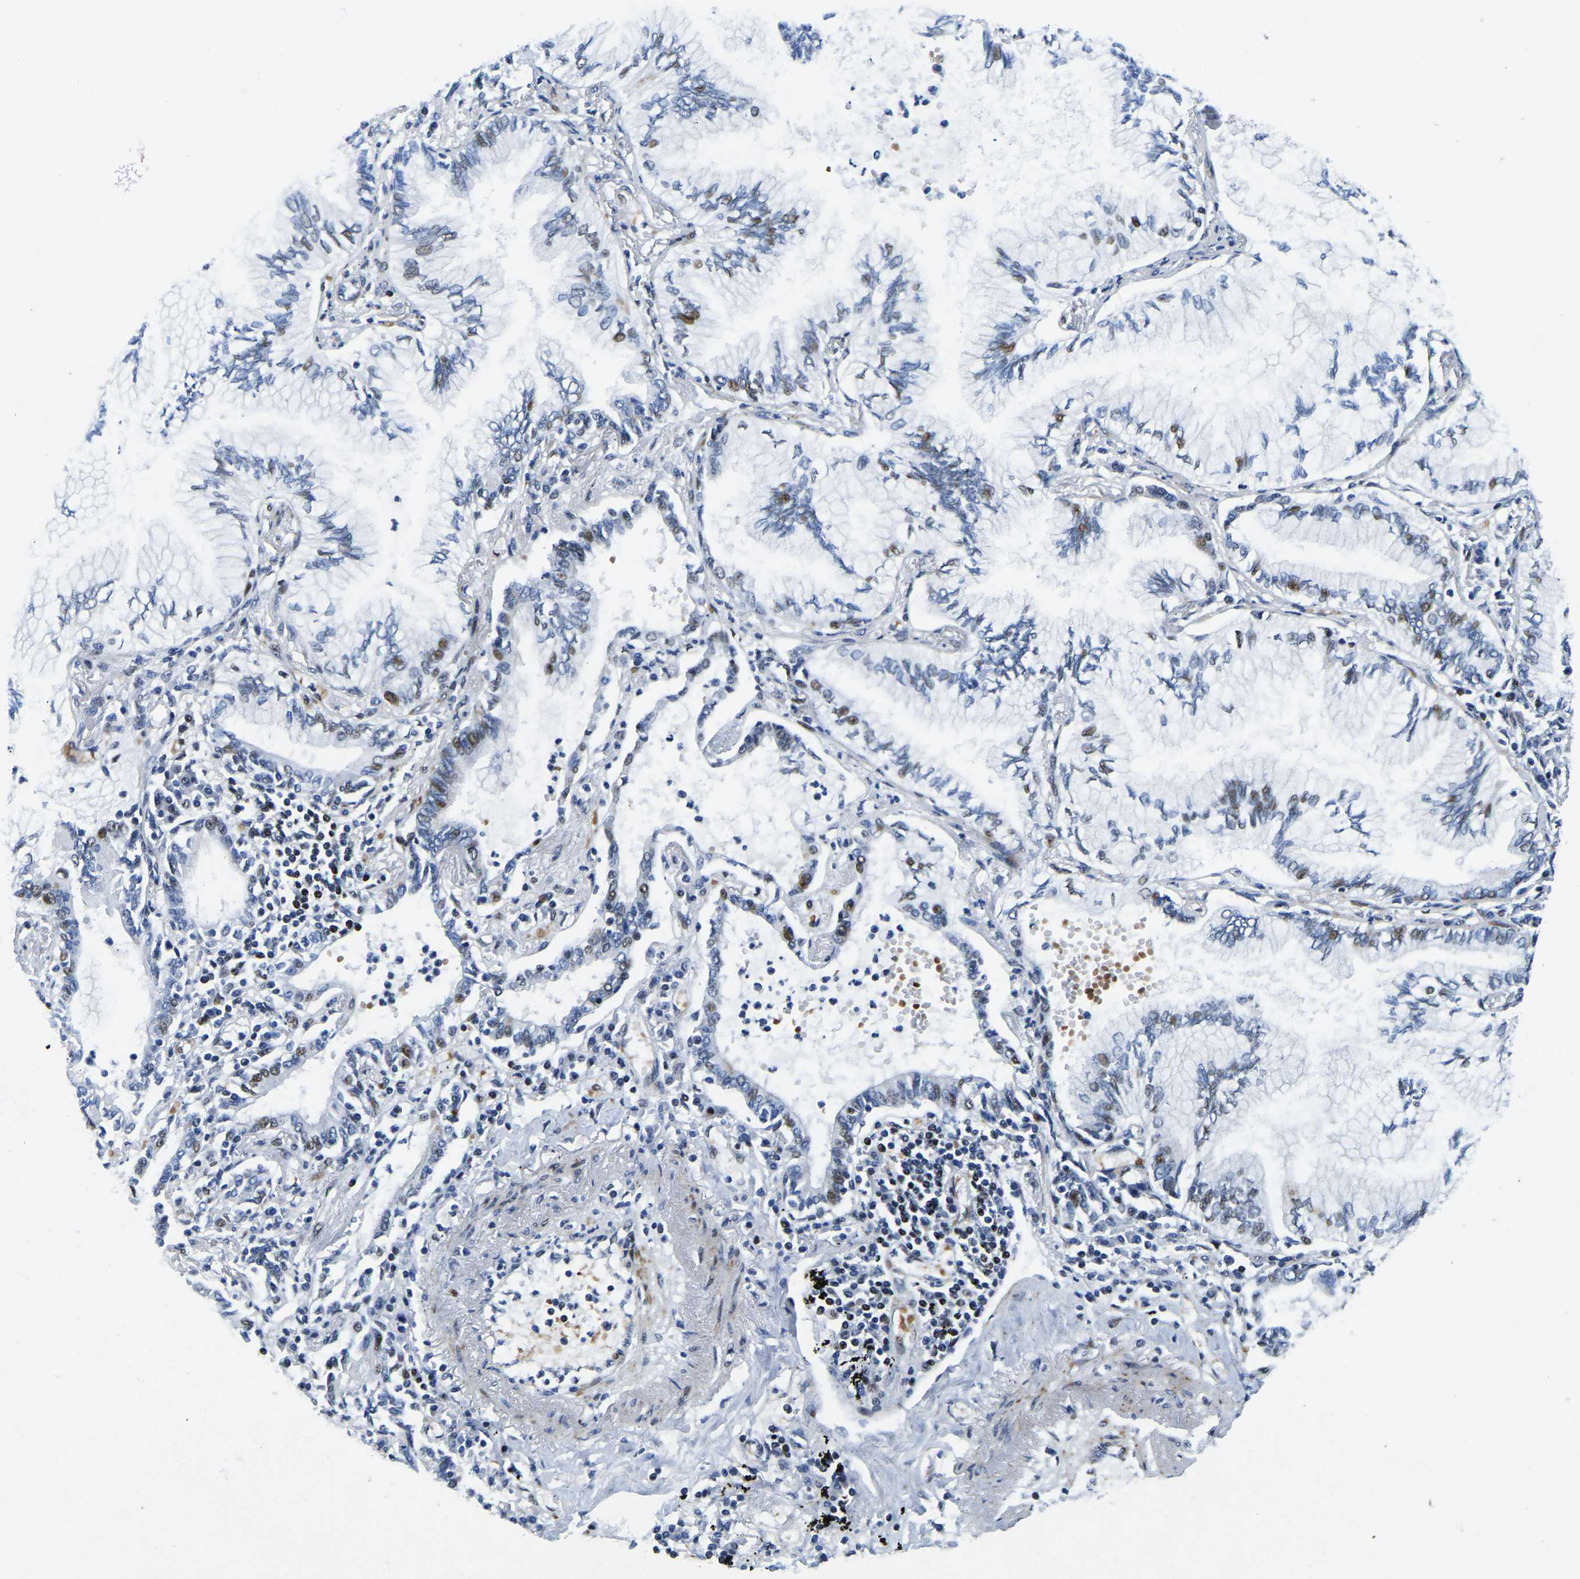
{"staining": {"intensity": "moderate", "quantity": "<25%", "location": "nuclear"}, "tissue": "lung cancer", "cell_type": "Tumor cells", "image_type": "cancer", "snomed": [{"axis": "morphology", "description": "Normal tissue, NOS"}, {"axis": "morphology", "description": "Adenocarcinoma, NOS"}, {"axis": "topography", "description": "Bronchus"}, {"axis": "topography", "description": "Lung"}], "caption": "Immunohistochemical staining of lung cancer (adenocarcinoma) displays low levels of moderate nuclear positivity in about <25% of tumor cells.", "gene": "UBA1", "patient": {"sex": "female", "age": 70}}